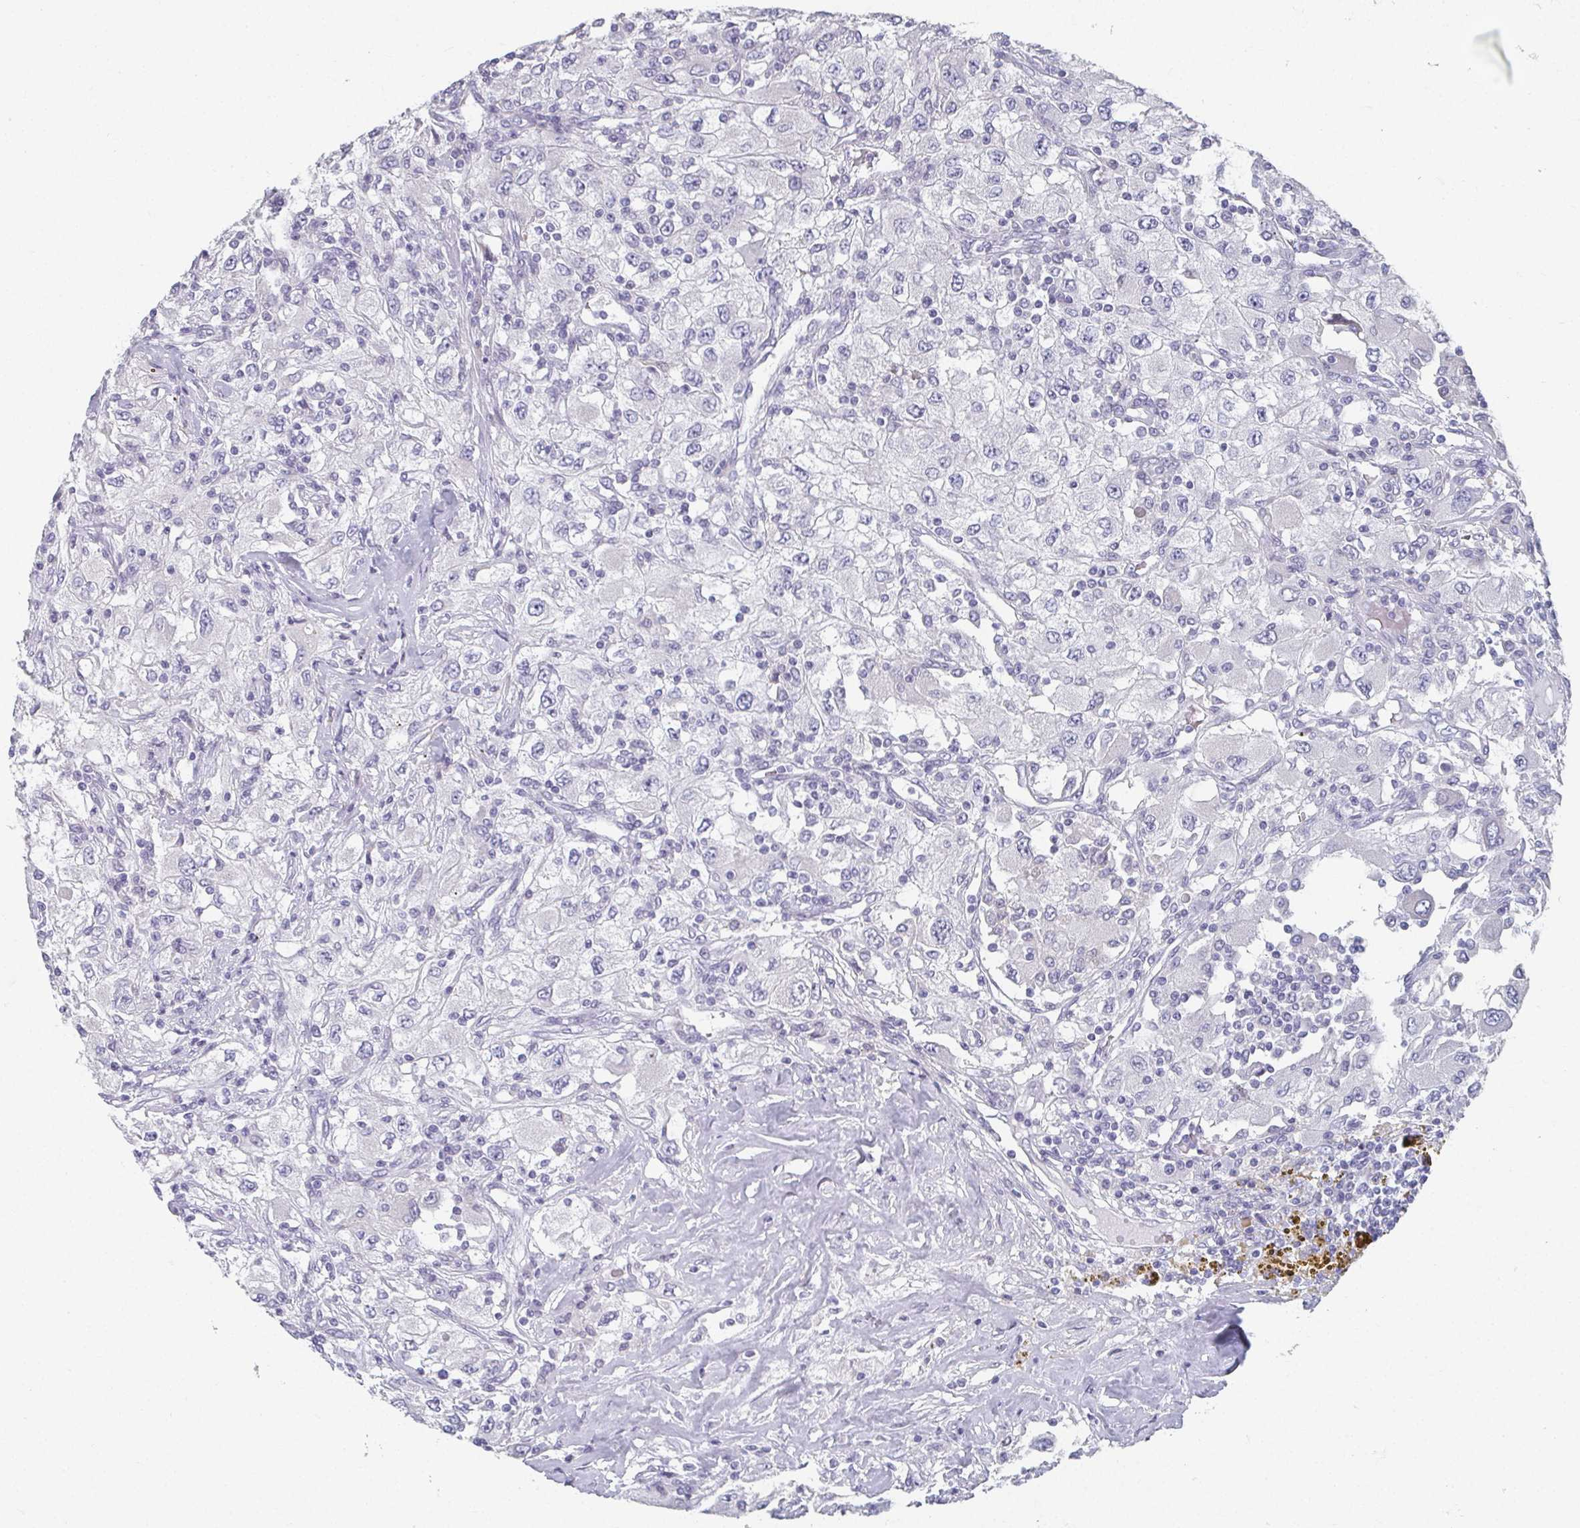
{"staining": {"intensity": "negative", "quantity": "none", "location": "none"}, "tissue": "renal cancer", "cell_type": "Tumor cells", "image_type": "cancer", "snomed": [{"axis": "morphology", "description": "Adenocarcinoma, NOS"}, {"axis": "topography", "description": "Kidney"}], "caption": "Immunohistochemical staining of human adenocarcinoma (renal) shows no significant staining in tumor cells.", "gene": "CAMKV", "patient": {"sex": "female", "age": 67}}